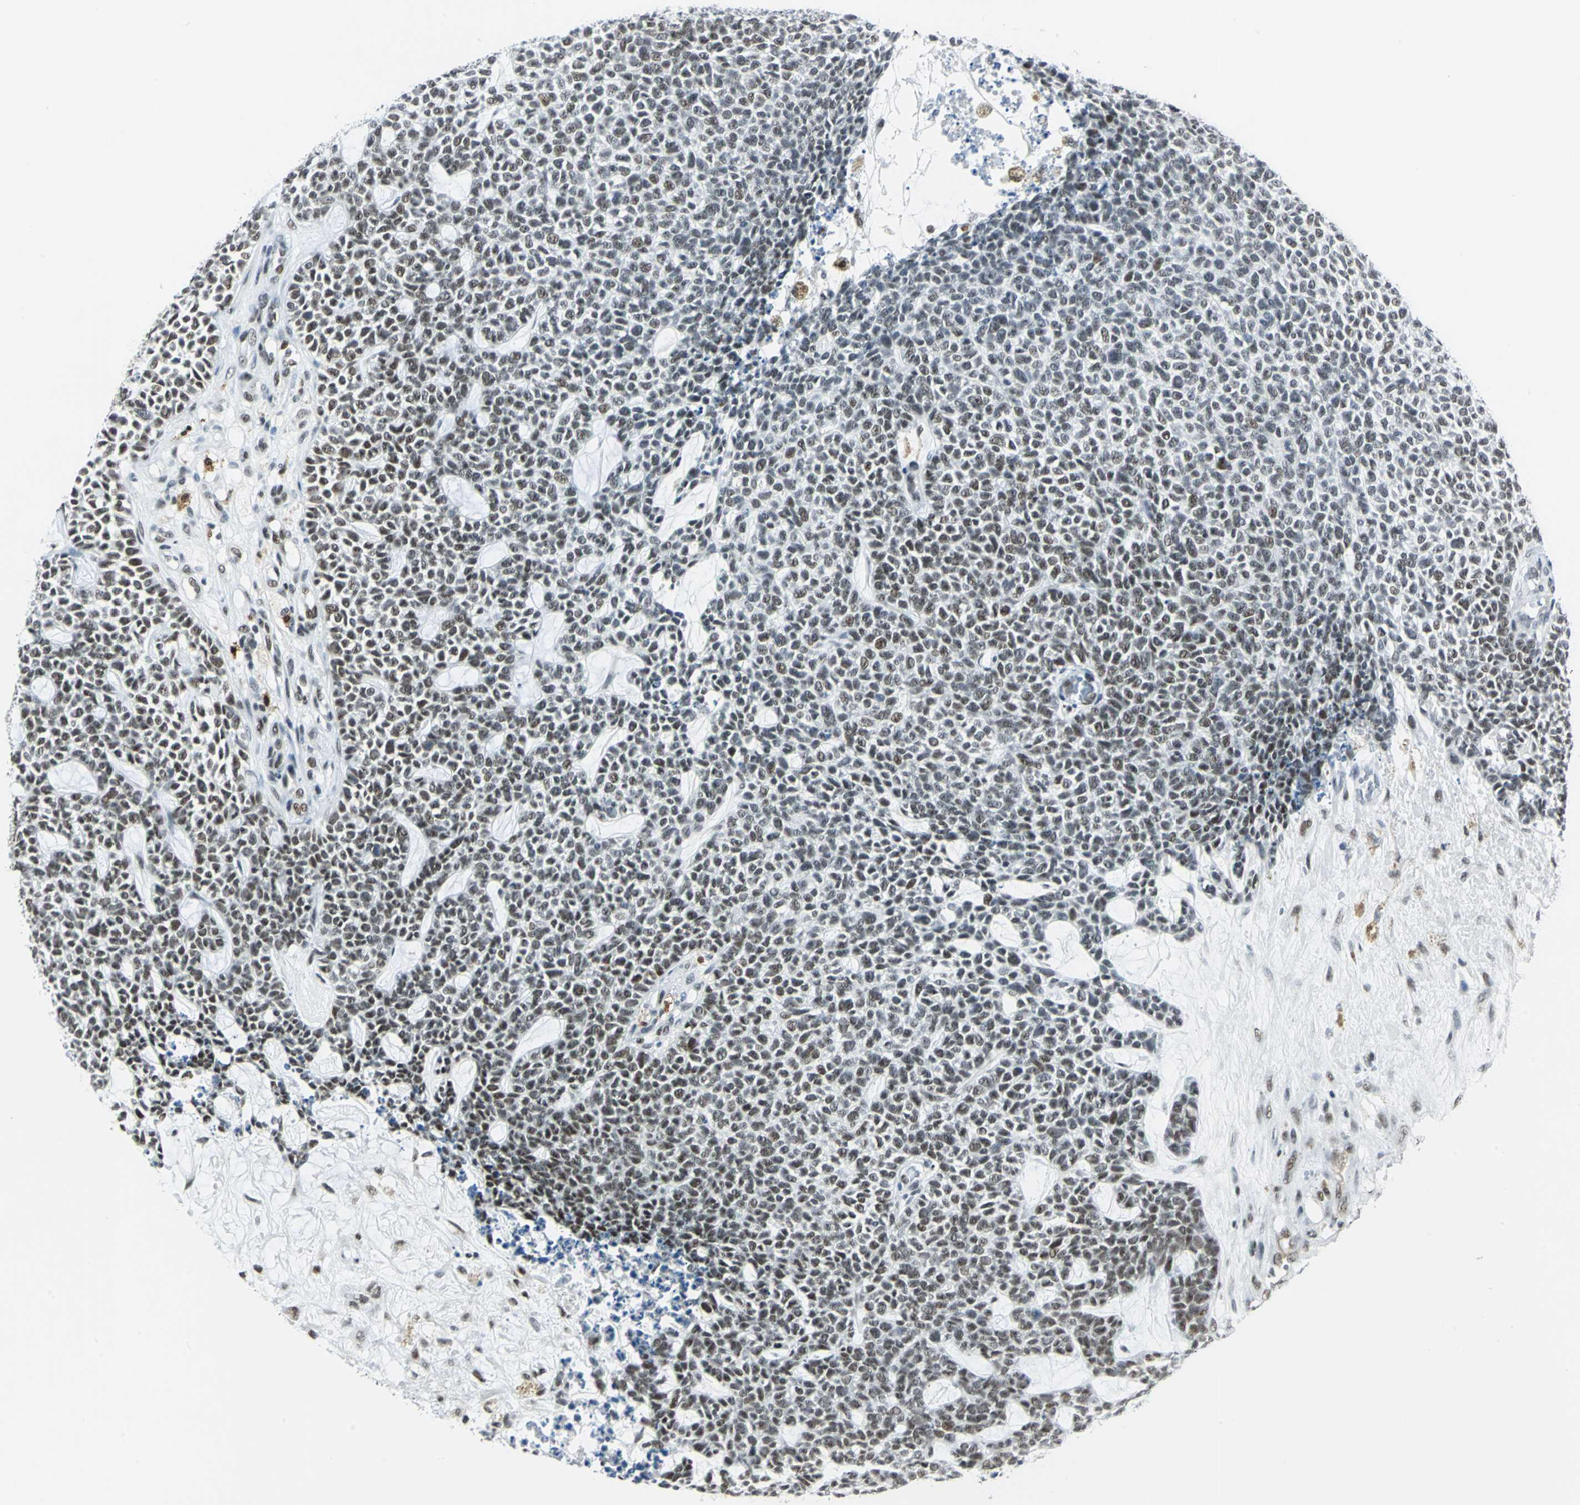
{"staining": {"intensity": "weak", "quantity": ">75%", "location": "nuclear"}, "tissue": "skin cancer", "cell_type": "Tumor cells", "image_type": "cancer", "snomed": [{"axis": "morphology", "description": "Basal cell carcinoma"}, {"axis": "topography", "description": "Skin"}], "caption": "High-power microscopy captured an IHC image of skin cancer, revealing weak nuclear expression in approximately >75% of tumor cells.", "gene": "MTMR10", "patient": {"sex": "female", "age": 84}}